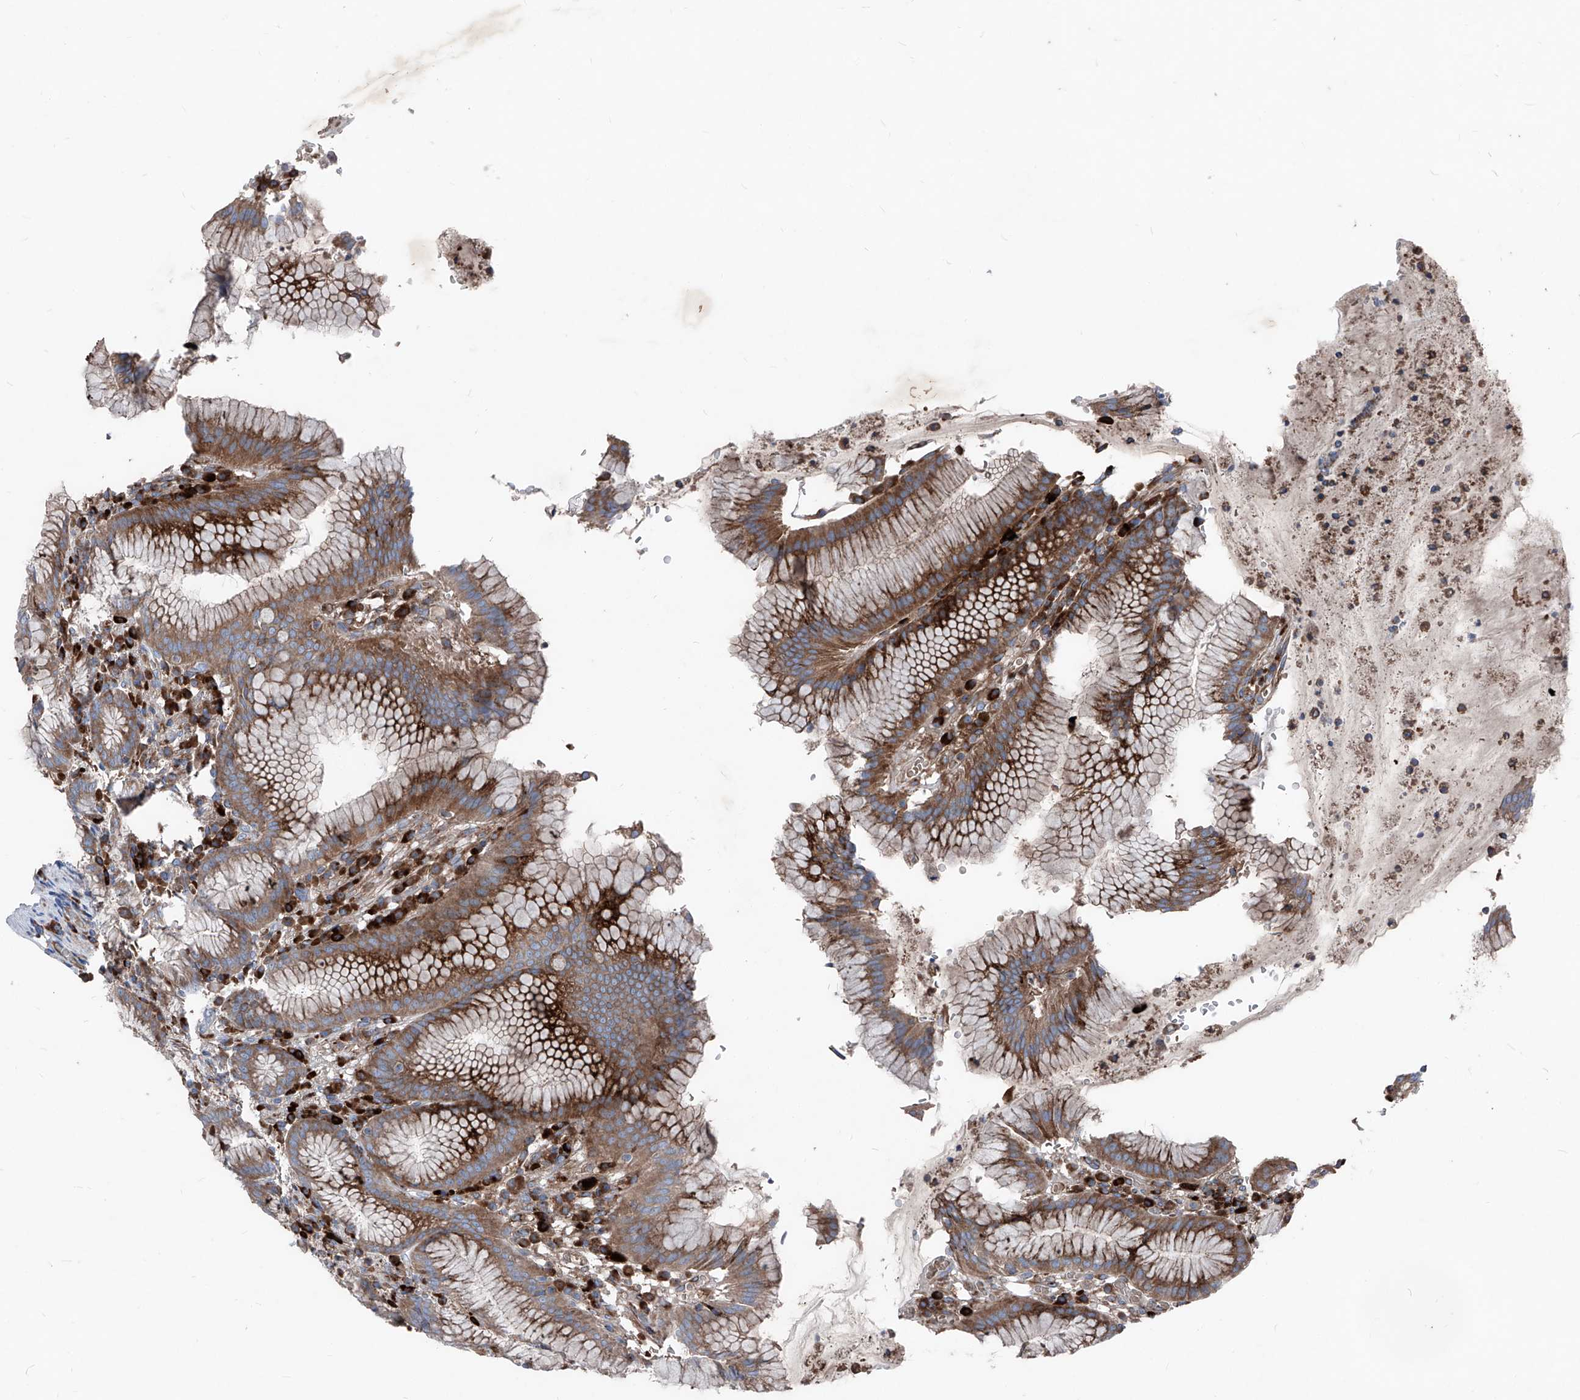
{"staining": {"intensity": "strong", "quantity": "25%-75%", "location": "cytoplasmic/membranous"}, "tissue": "stomach", "cell_type": "Glandular cells", "image_type": "normal", "snomed": [{"axis": "morphology", "description": "Normal tissue, NOS"}, {"axis": "topography", "description": "Stomach"}], "caption": "Immunohistochemistry of benign human stomach shows high levels of strong cytoplasmic/membranous expression in about 25%-75% of glandular cells.", "gene": "IFI27", "patient": {"sex": "male", "age": 55}}